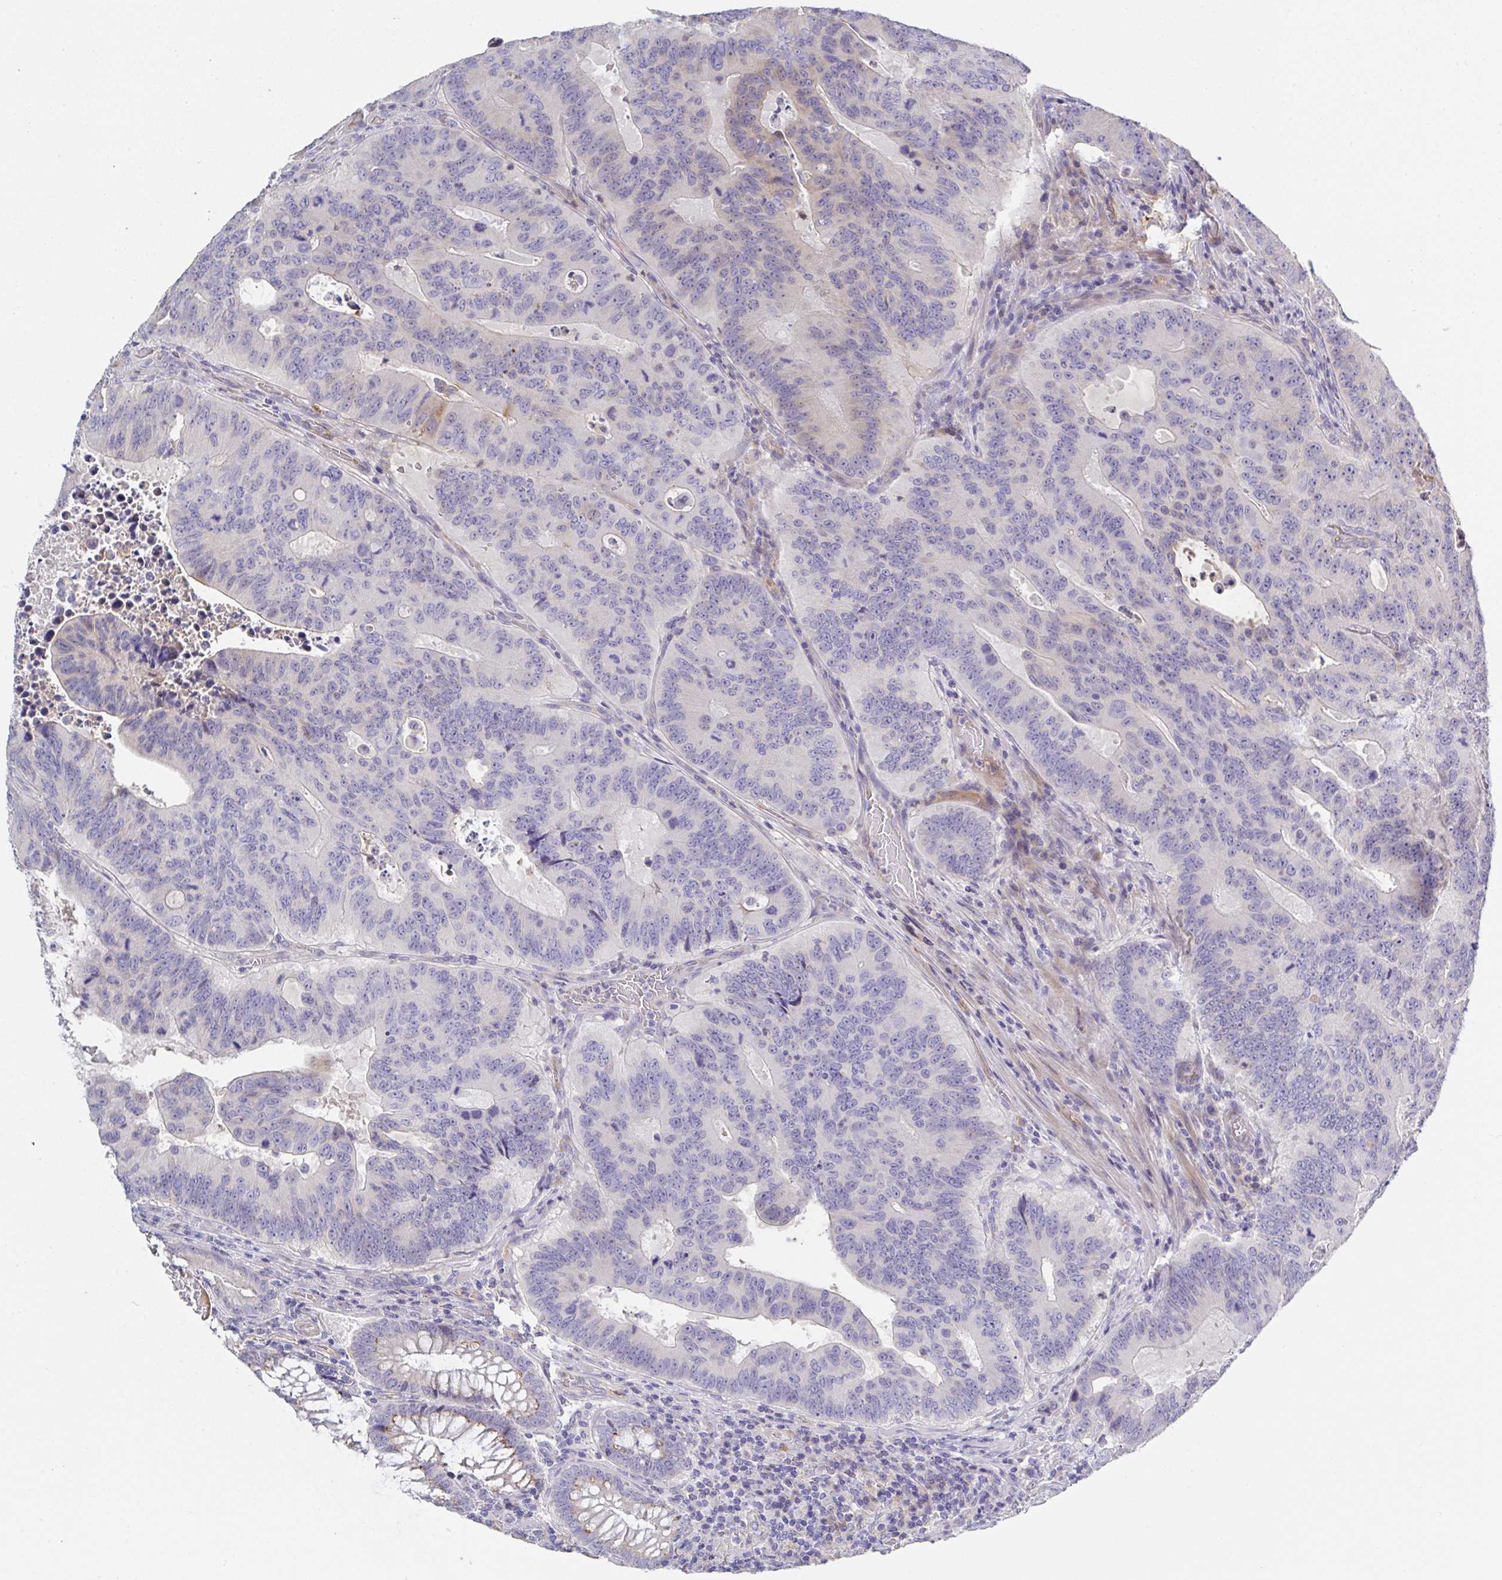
{"staining": {"intensity": "weak", "quantity": "<25%", "location": "cytoplasmic/membranous"}, "tissue": "colorectal cancer", "cell_type": "Tumor cells", "image_type": "cancer", "snomed": [{"axis": "morphology", "description": "Adenocarcinoma, NOS"}, {"axis": "topography", "description": "Colon"}], "caption": "This histopathology image is of colorectal cancer stained with immunohistochemistry to label a protein in brown with the nuclei are counter-stained blue. There is no expression in tumor cells.", "gene": "ANO5", "patient": {"sex": "male", "age": 62}}